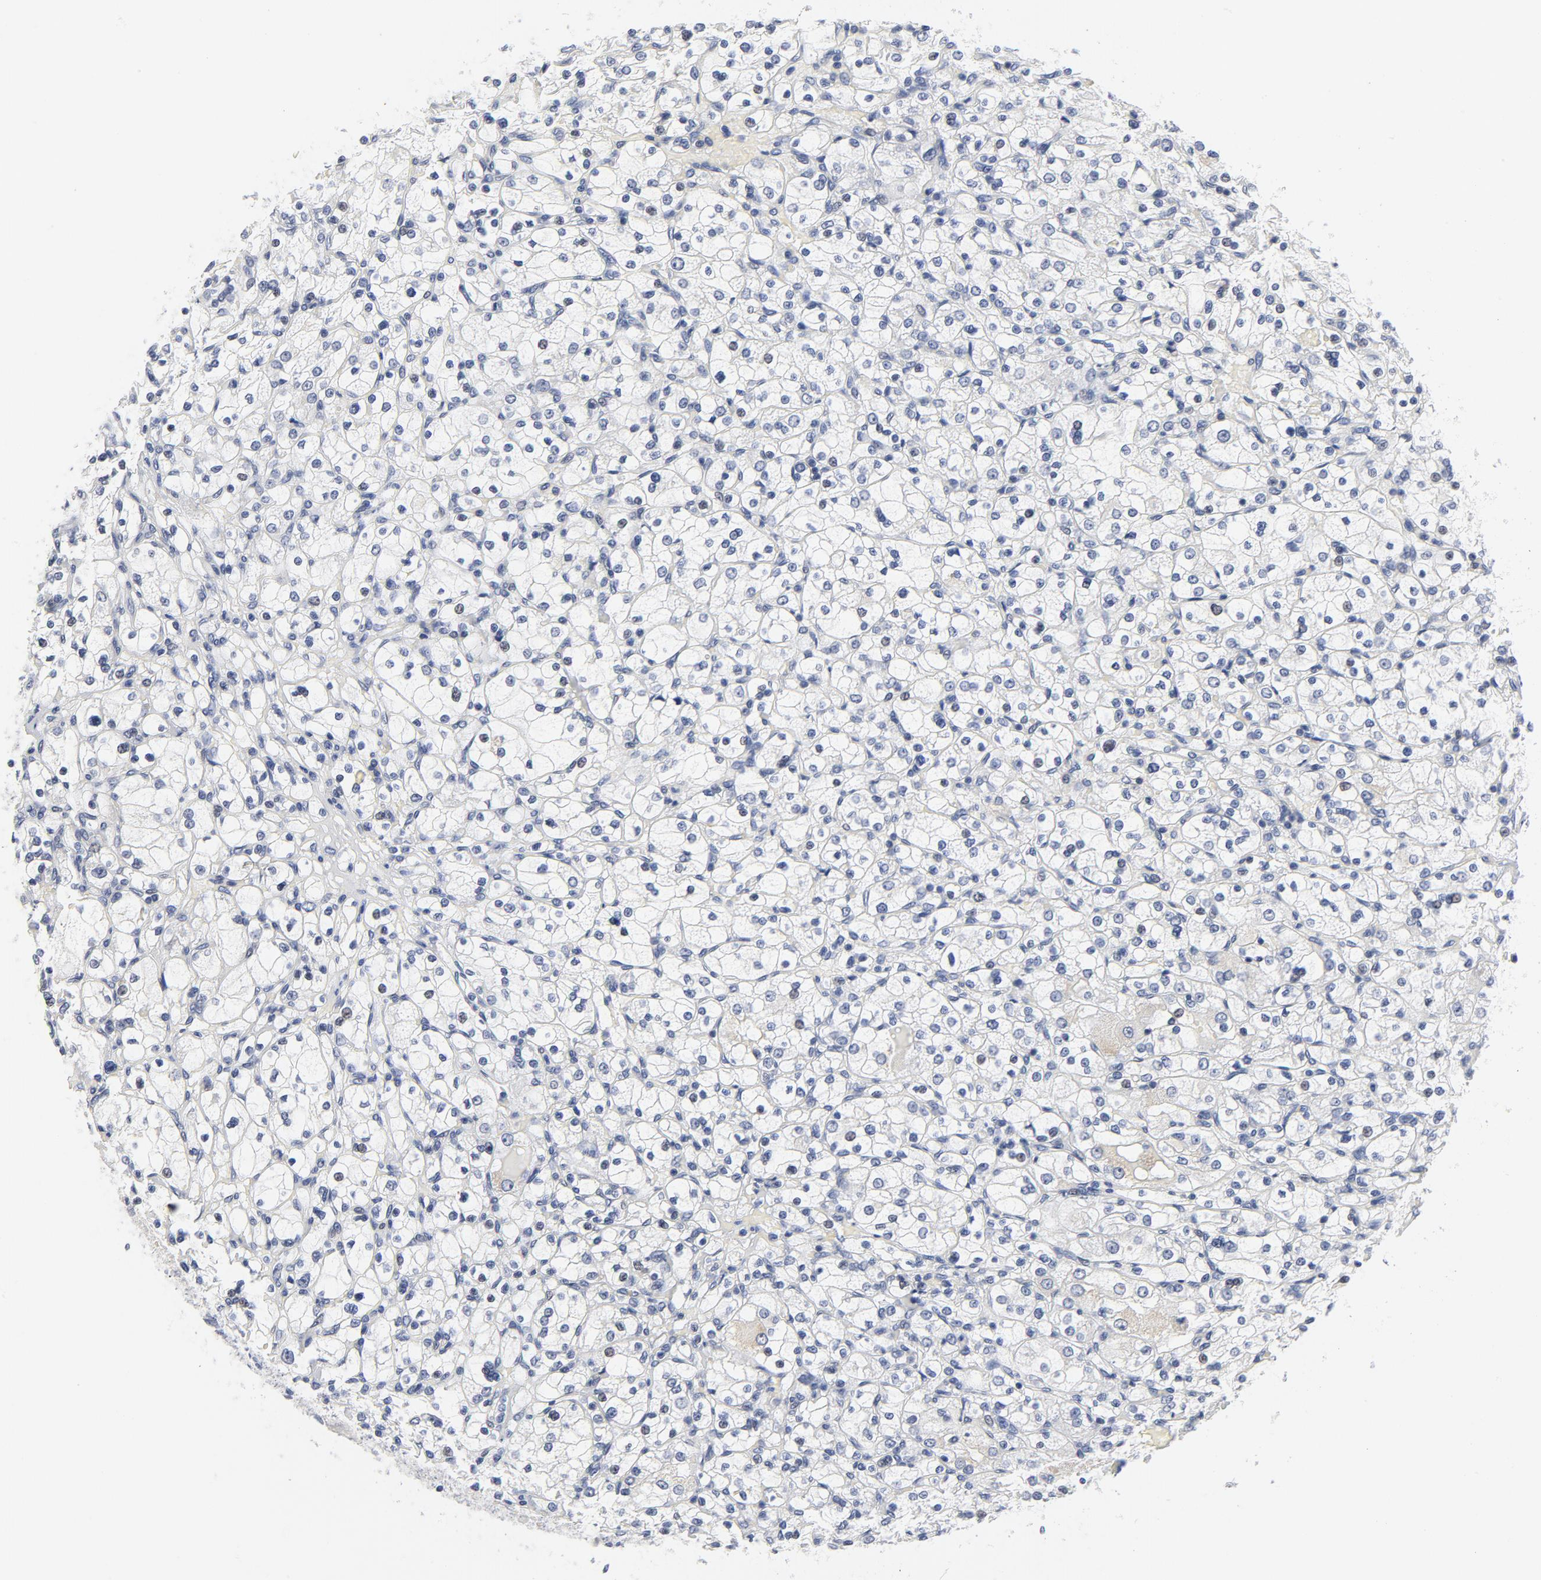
{"staining": {"intensity": "negative", "quantity": "none", "location": "none"}, "tissue": "renal cancer", "cell_type": "Tumor cells", "image_type": "cancer", "snomed": [{"axis": "morphology", "description": "Adenocarcinoma, NOS"}, {"axis": "topography", "description": "Kidney"}], "caption": "Human adenocarcinoma (renal) stained for a protein using immunohistochemistry (IHC) demonstrates no staining in tumor cells.", "gene": "KCNK13", "patient": {"sex": "female", "age": 83}}